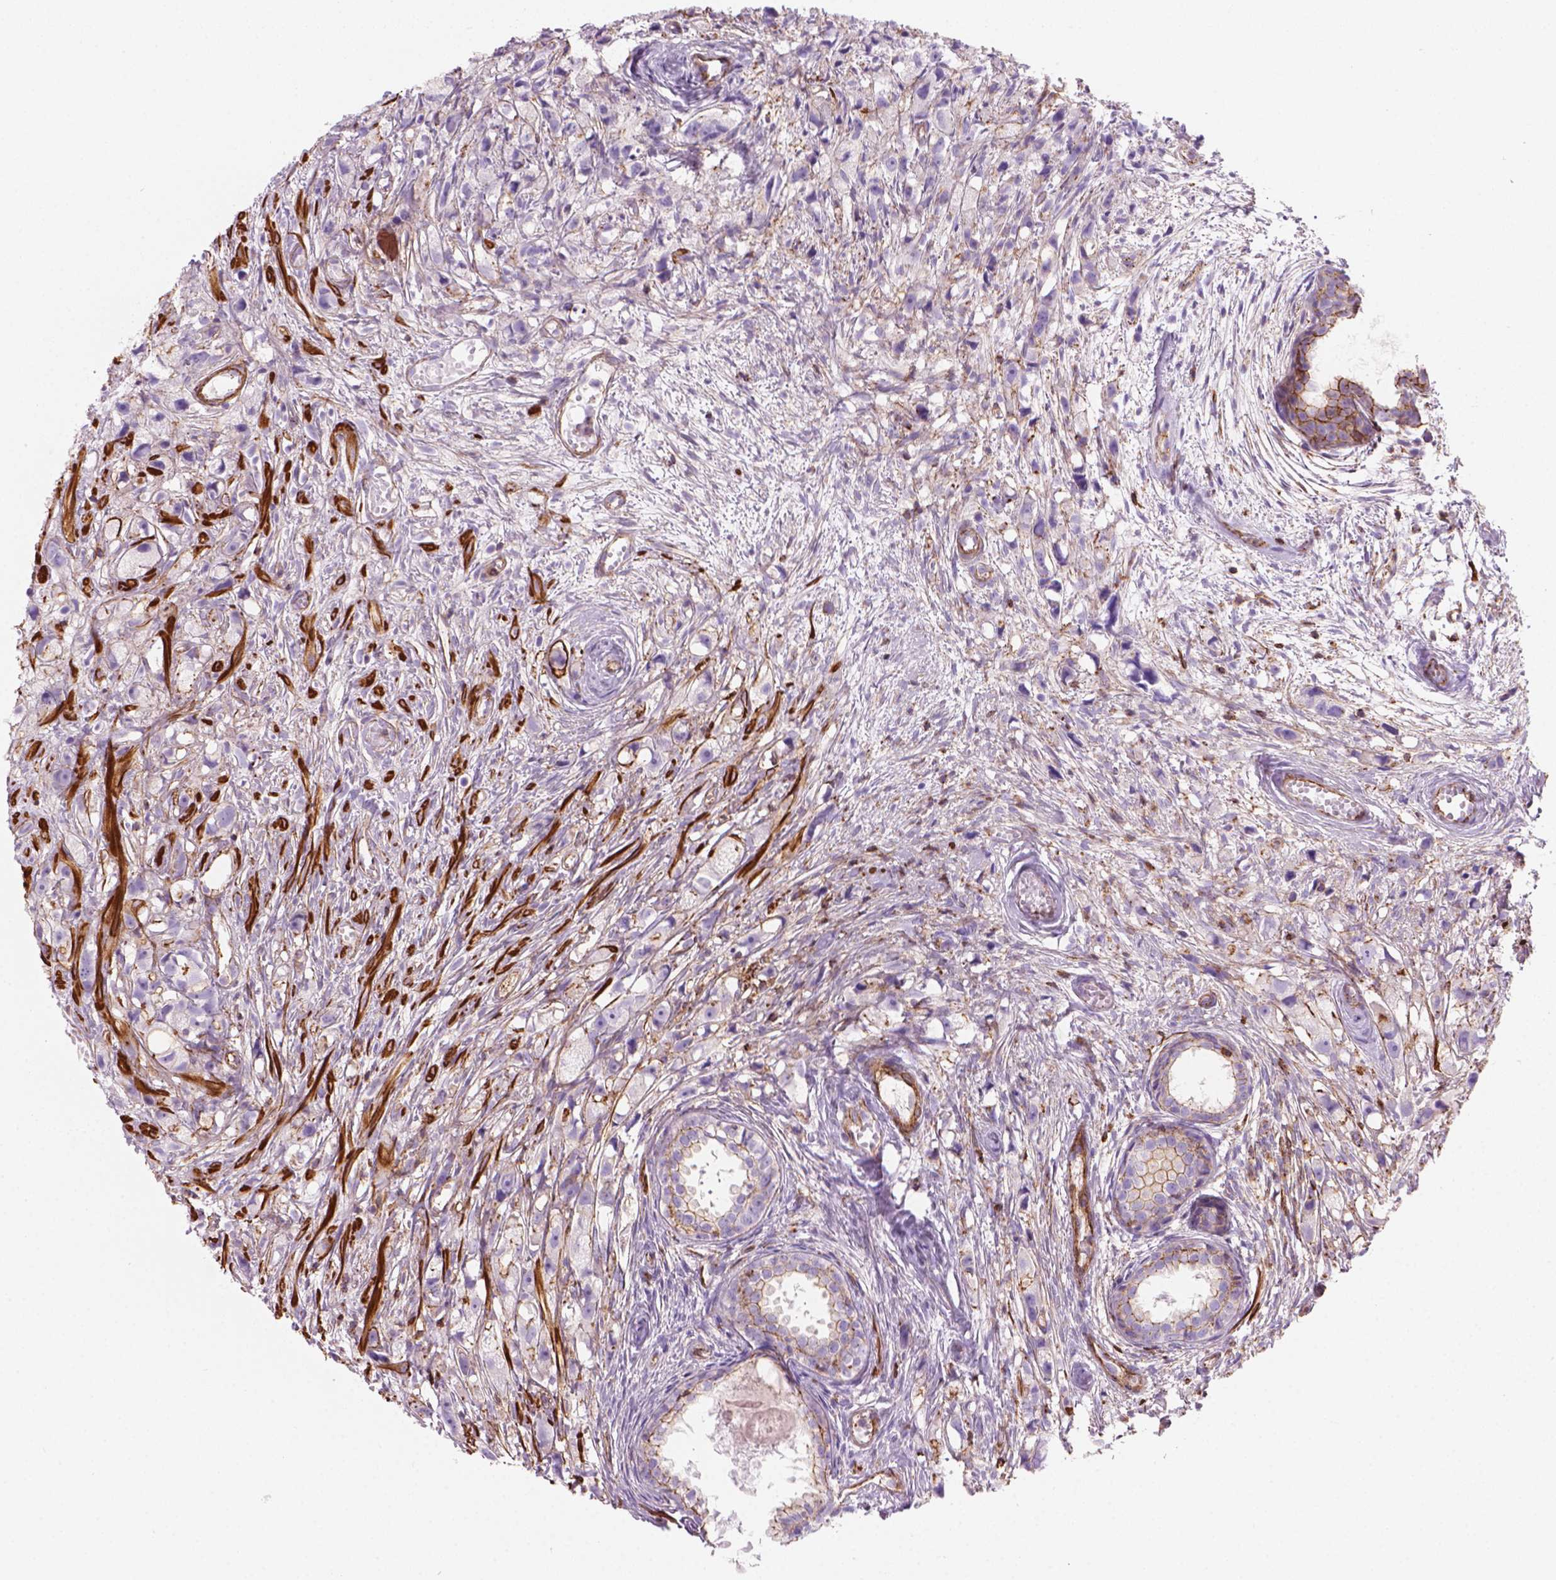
{"staining": {"intensity": "negative", "quantity": "none", "location": "none"}, "tissue": "prostate cancer", "cell_type": "Tumor cells", "image_type": "cancer", "snomed": [{"axis": "morphology", "description": "Adenocarcinoma, High grade"}, {"axis": "topography", "description": "Prostate"}], "caption": "A high-resolution image shows immunohistochemistry staining of prostate cancer (high-grade adenocarcinoma), which shows no significant staining in tumor cells.", "gene": "PATJ", "patient": {"sex": "male", "age": 75}}